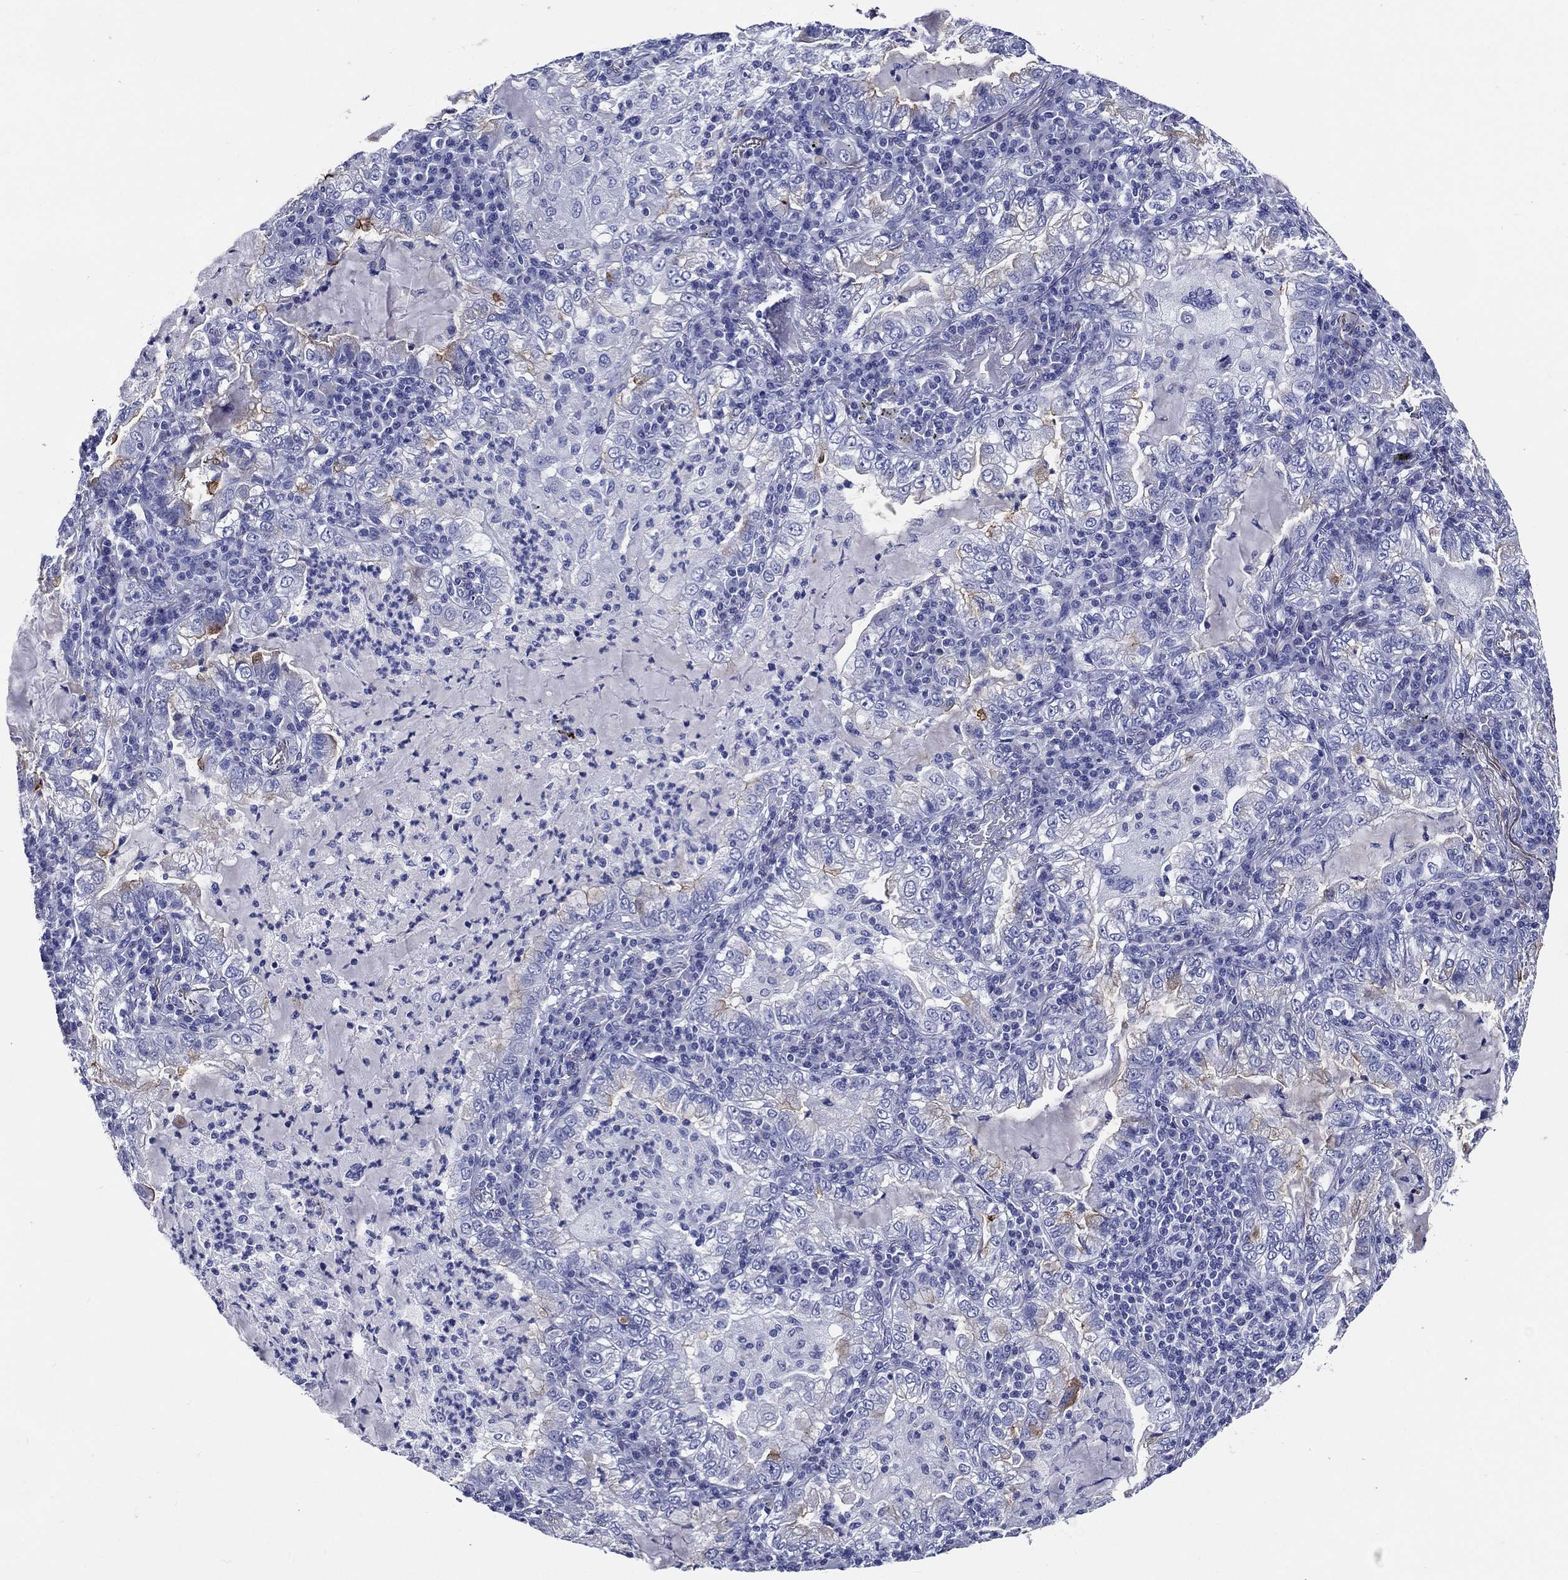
{"staining": {"intensity": "negative", "quantity": "none", "location": "none"}, "tissue": "lung cancer", "cell_type": "Tumor cells", "image_type": "cancer", "snomed": [{"axis": "morphology", "description": "Adenocarcinoma, NOS"}, {"axis": "topography", "description": "Lung"}], "caption": "This is an immunohistochemistry histopathology image of human lung cancer (adenocarcinoma). There is no positivity in tumor cells.", "gene": "ACE2", "patient": {"sex": "female", "age": 73}}